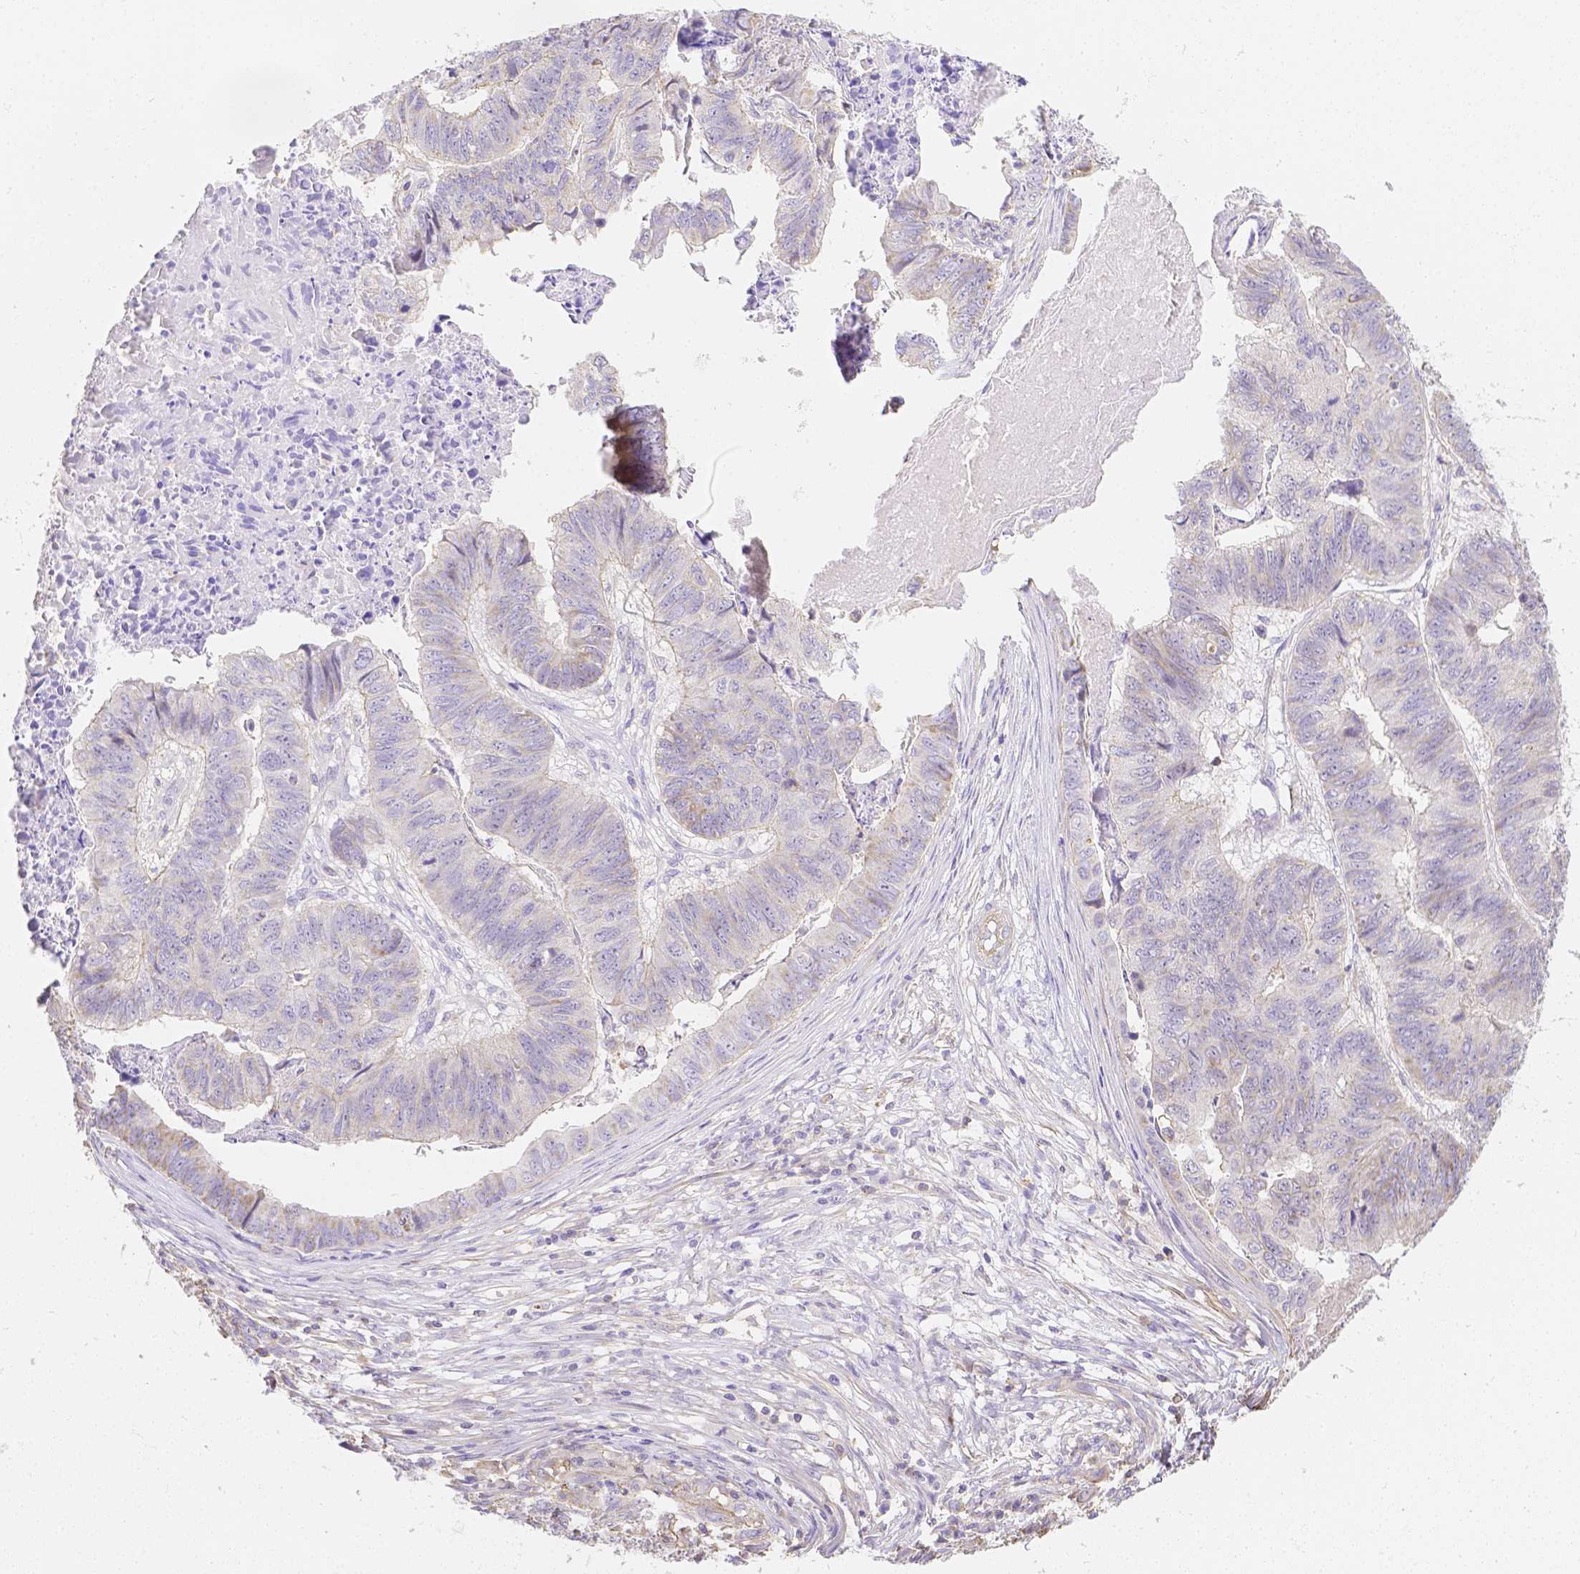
{"staining": {"intensity": "negative", "quantity": "none", "location": "none"}, "tissue": "stomach cancer", "cell_type": "Tumor cells", "image_type": "cancer", "snomed": [{"axis": "morphology", "description": "Adenocarcinoma, NOS"}, {"axis": "topography", "description": "Stomach, lower"}], "caption": "Human stomach adenocarcinoma stained for a protein using immunohistochemistry exhibits no expression in tumor cells.", "gene": "ASAH2", "patient": {"sex": "male", "age": 77}}